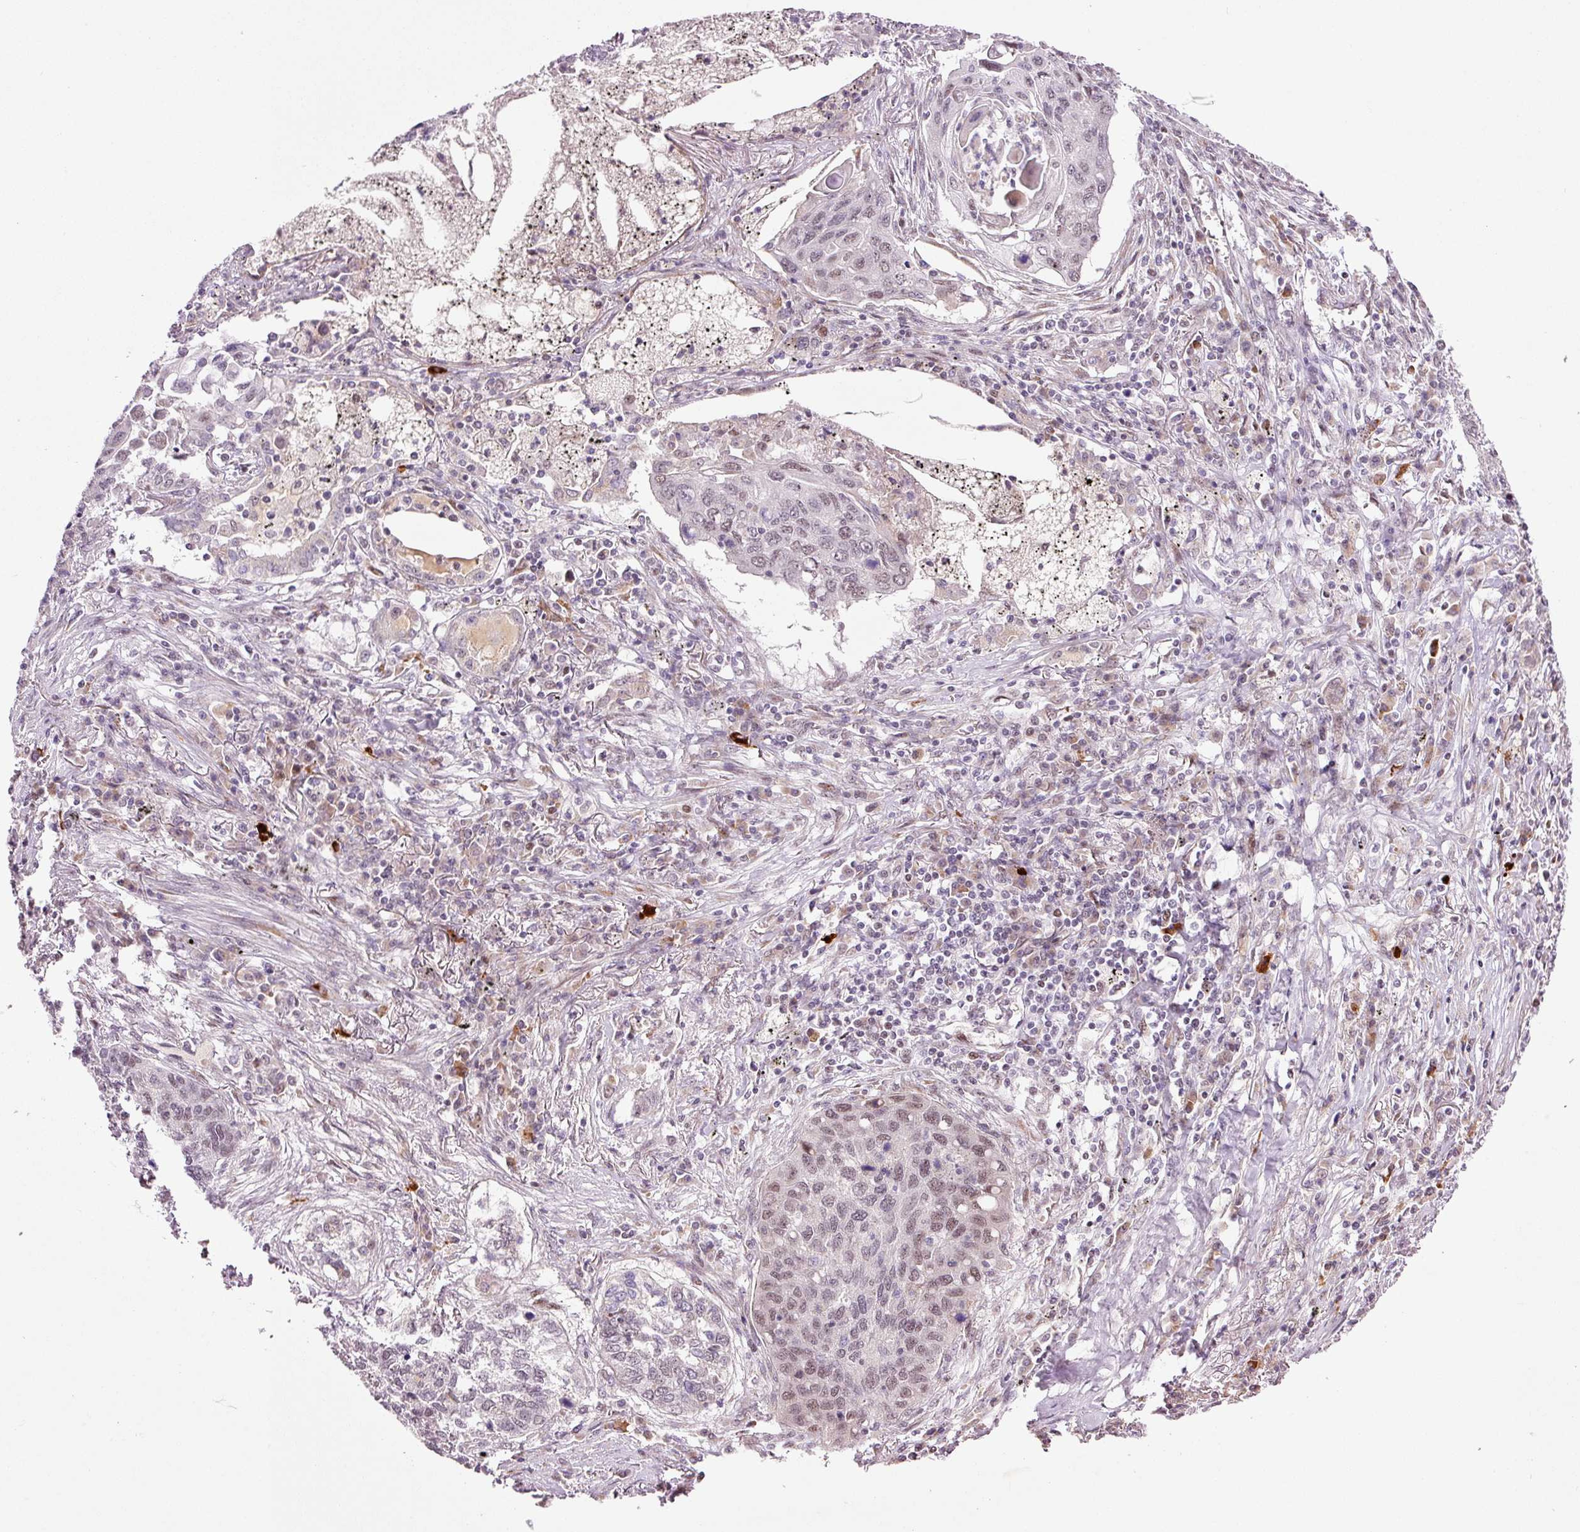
{"staining": {"intensity": "weak", "quantity": "<25%", "location": "nuclear"}, "tissue": "lung cancer", "cell_type": "Tumor cells", "image_type": "cancer", "snomed": [{"axis": "morphology", "description": "Squamous cell carcinoma, NOS"}, {"axis": "topography", "description": "Lung"}], "caption": "Lung squamous cell carcinoma was stained to show a protein in brown. There is no significant expression in tumor cells.", "gene": "ANKRD20A1", "patient": {"sex": "female", "age": 63}}